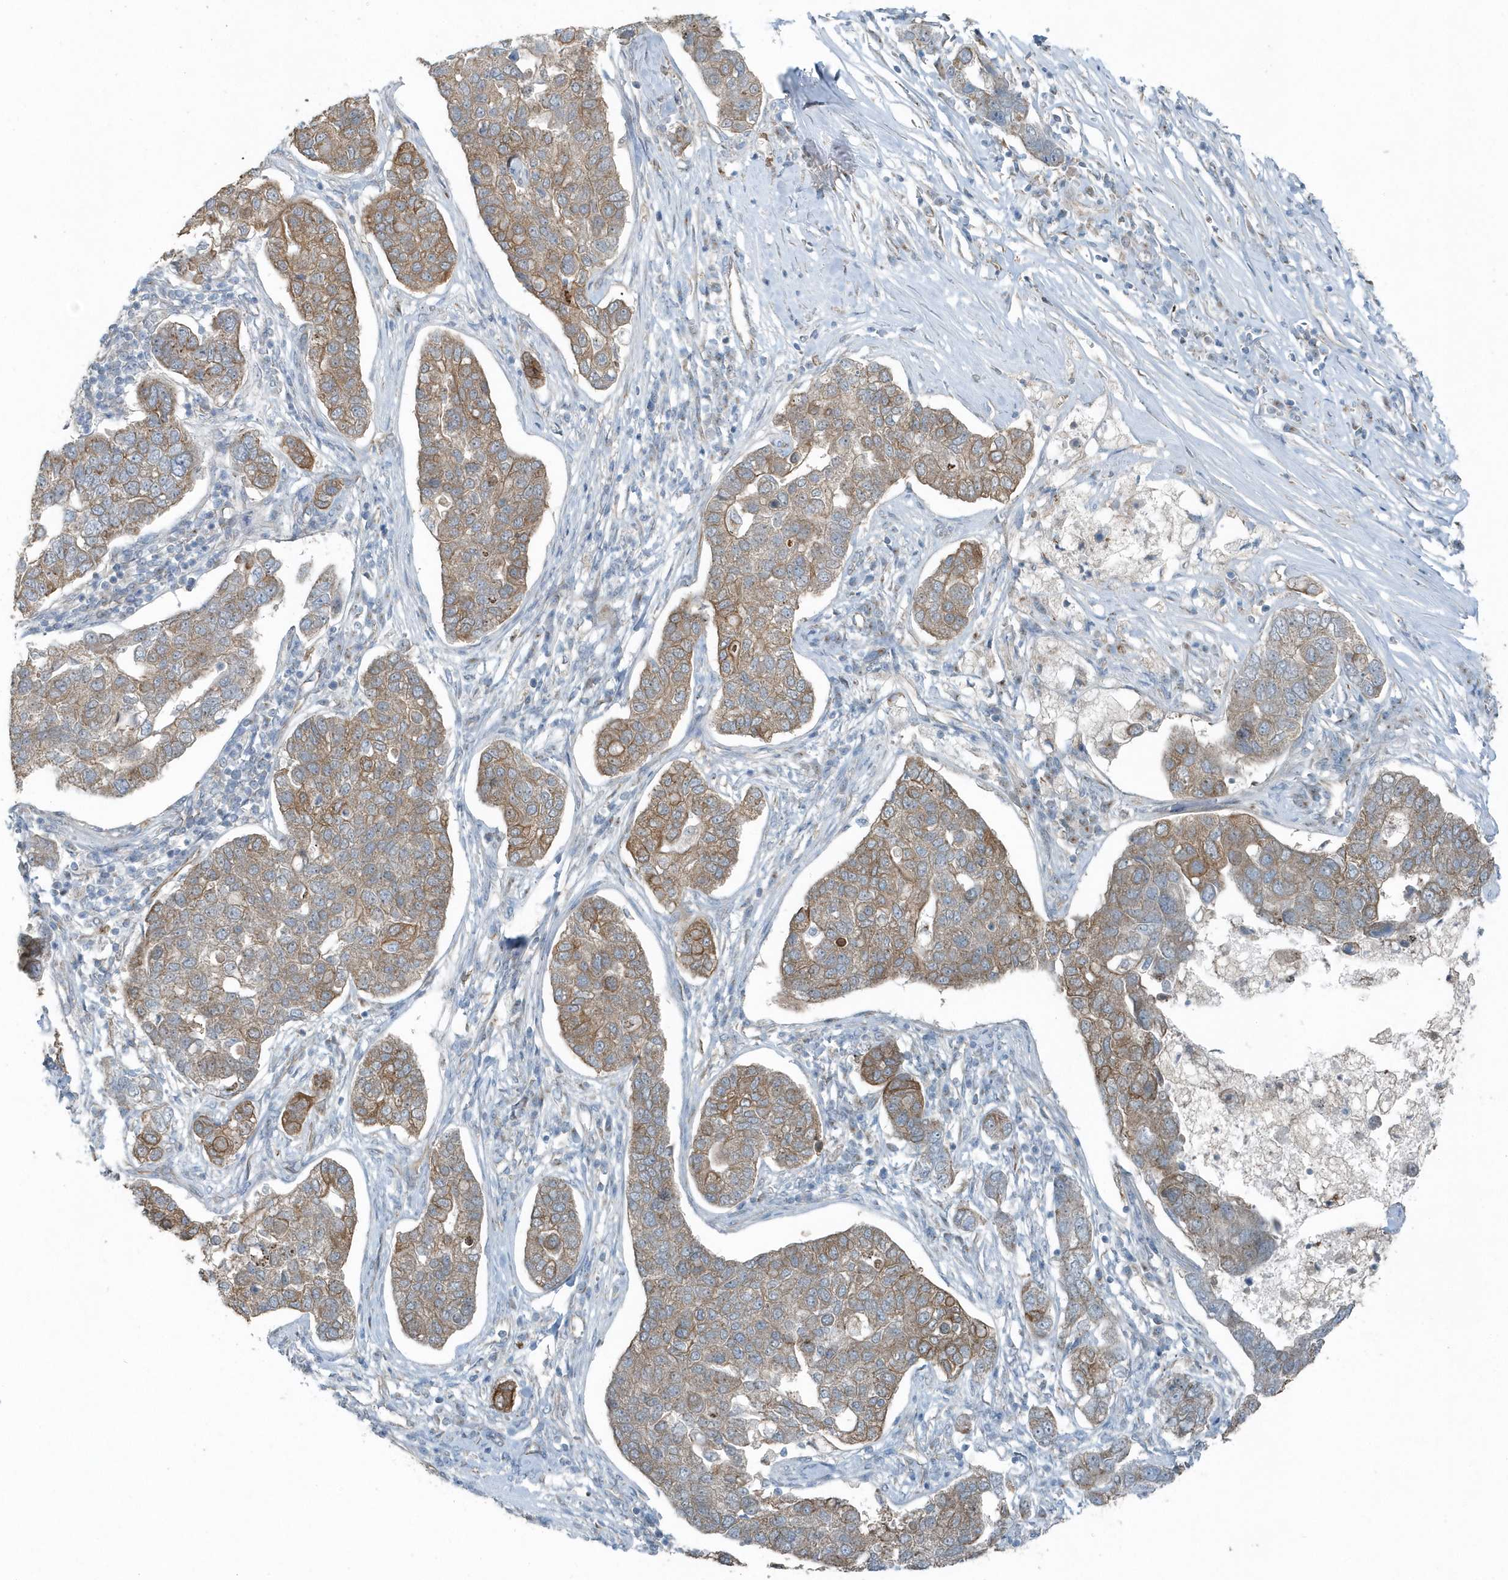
{"staining": {"intensity": "negative", "quantity": "none", "location": "none"}, "tissue": "pancreatic cancer", "cell_type": "Tumor cells", "image_type": "cancer", "snomed": [{"axis": "morphology", "description": "Adenocarcinoma, NOS"}, {"axis": "topography", "description": "Pancreas"}], "caption": "This micrograph is of pancreatic cancer stained with IHC to label a protein in brown with the nuclei are counter-stained blue. There is no staining in tumor cells.", "gene": "GCC2", "patient": {"sex": "female", "age": 61}}